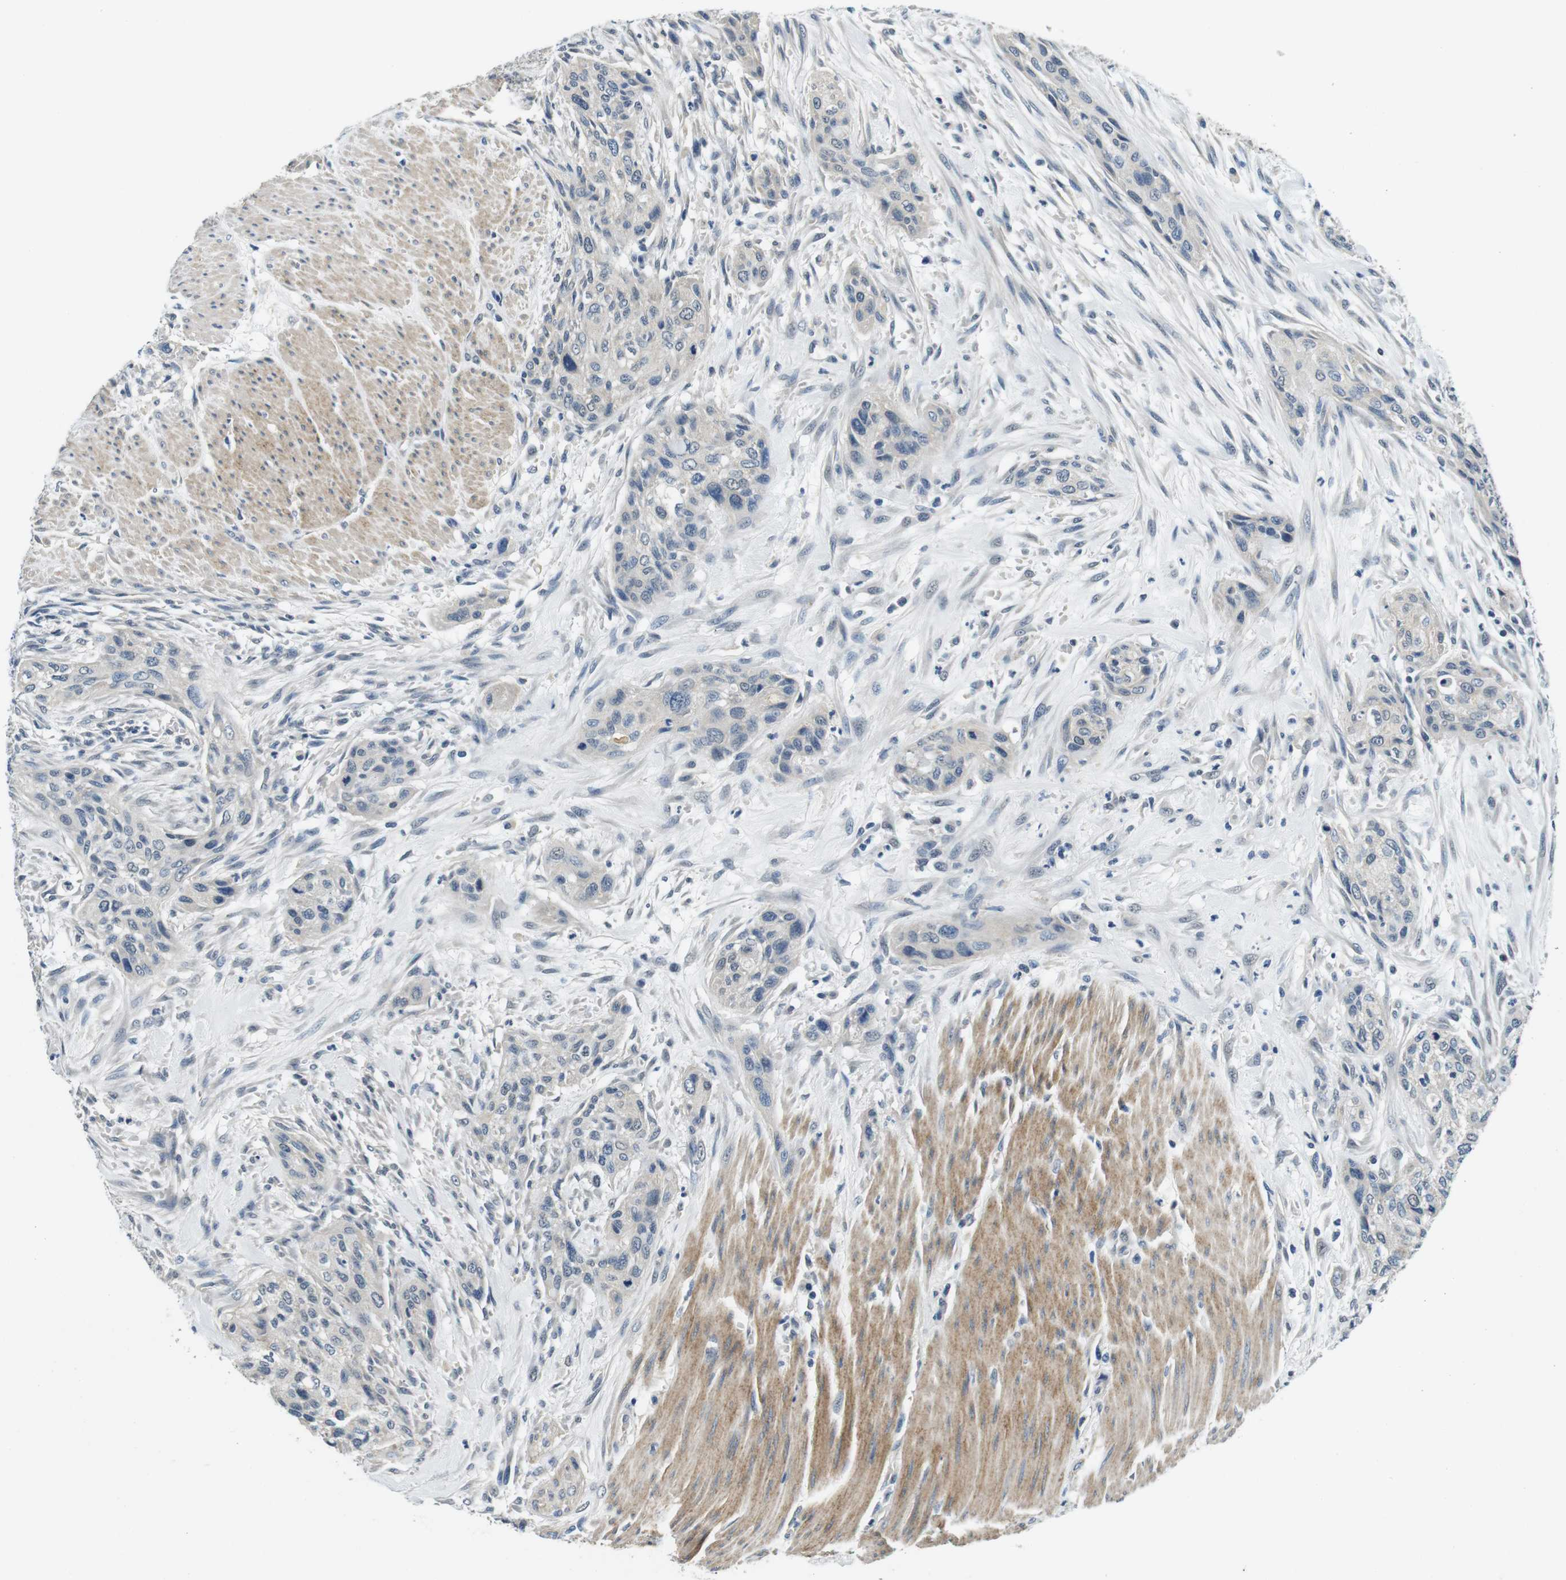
{"staining": {"intensity": "negative", "quantity": "none", "location": "none"}, "tissue": "urothelial cancer", "cell_type": "Tumor cells", "image_type": "cancer", "snomed": [{"axis": "morphology", "description": "Urothelial carcinoma, High grade"}, {"axis": "topography", "description": "Urinary bladder"}], "caption": "This is an immunohistochemistry histopathology image of high-grade urothelial carcinoma. There is no expression in tumor cells.", "gene": "DTNA", "patient": {"sex": "male", "age": 35}}